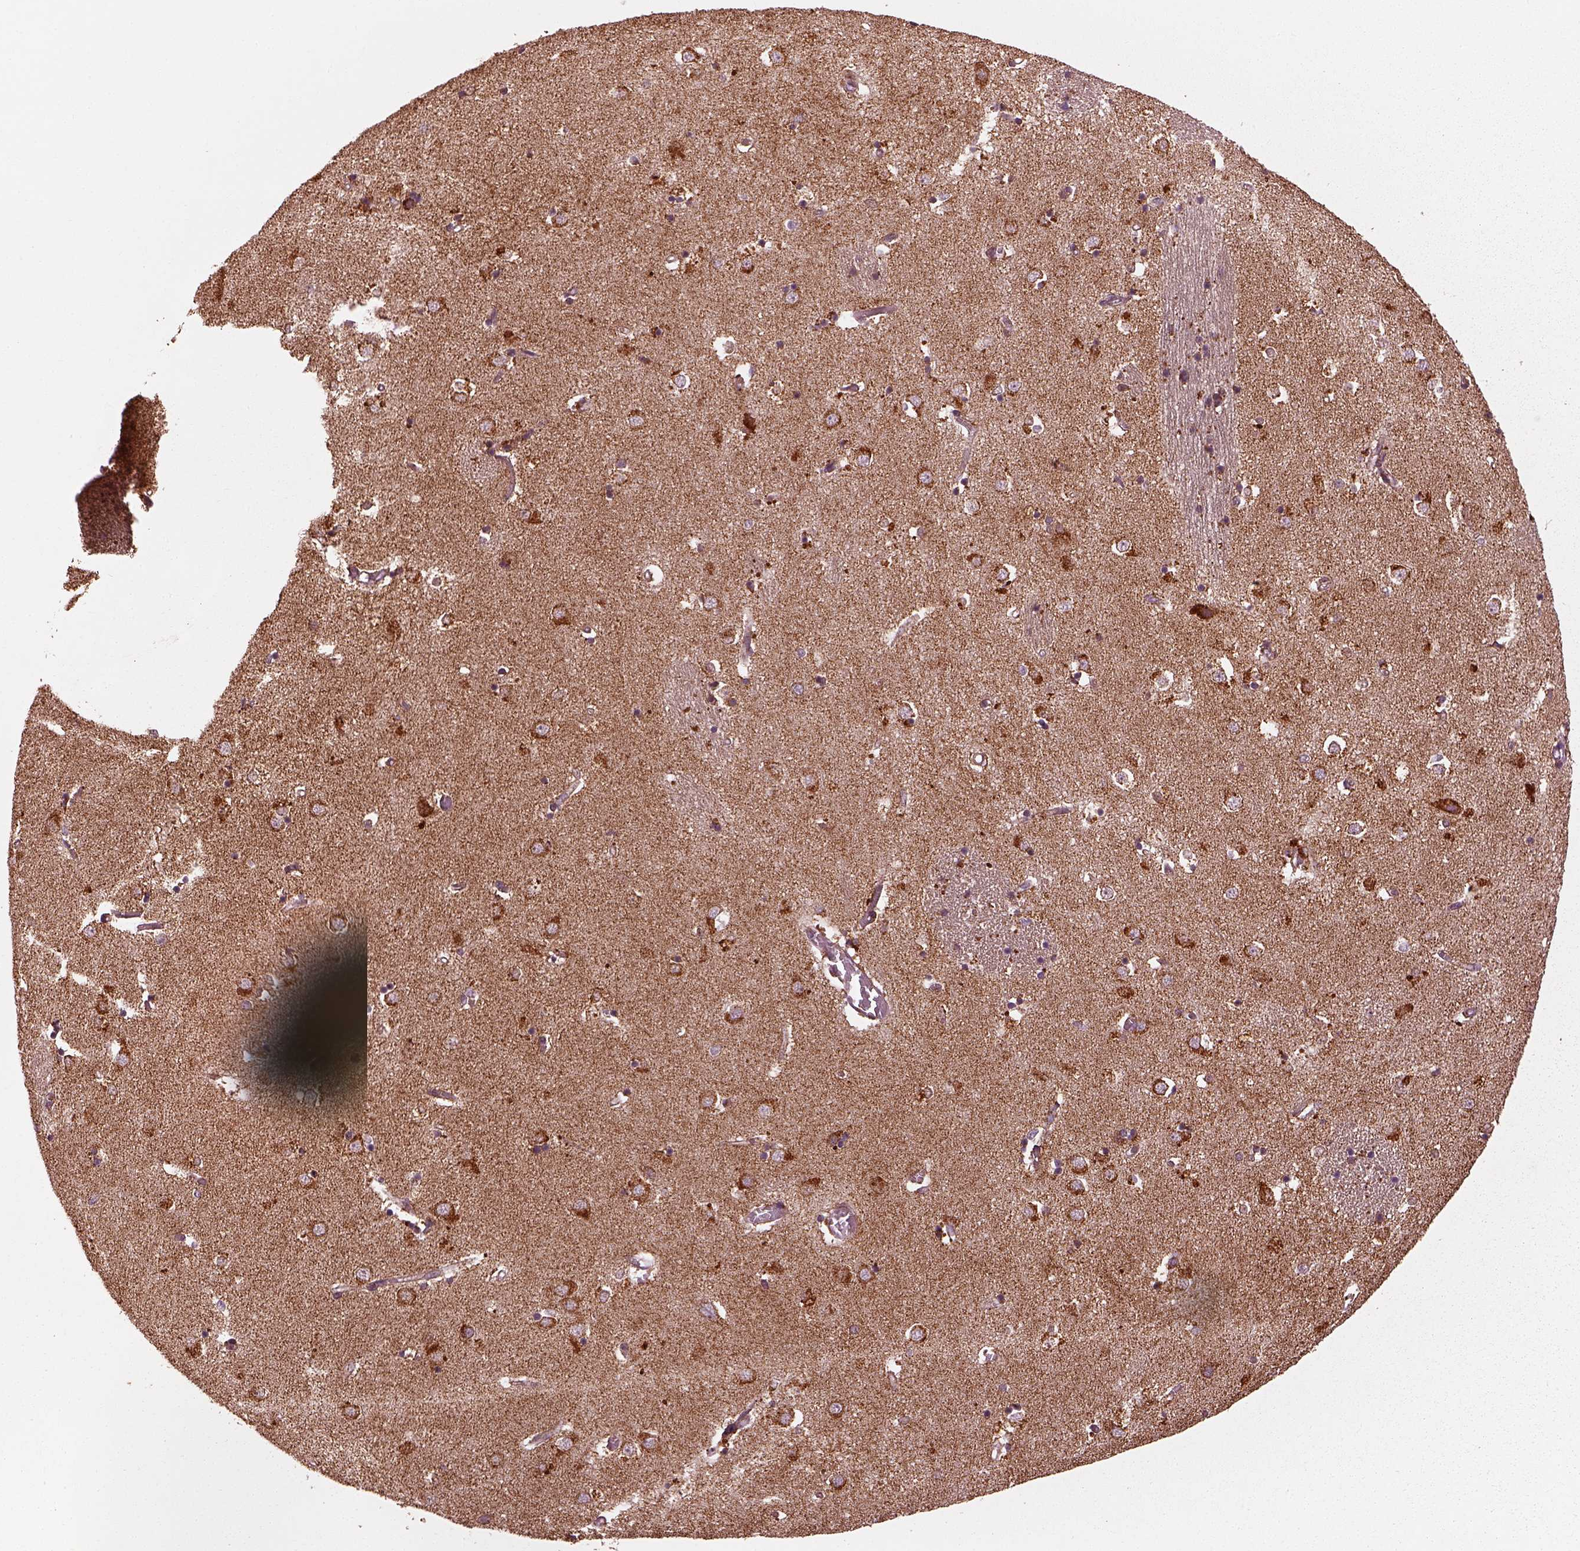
{"staining": {"intensity": "moderate", "quantity": "25%-75%", "location": "cytoplasmic/membranous"}, "tissue": "caudate", "cell_type": "Glial cells", "image_type": "normal", "snomed": [{"axis": "morphology", "description": "Normal tissue, NOS"}, {"axis": "topography", "description": "Lateral ventricle wall"}], "caption": "This is an image of immunohistochemistry (IHC) staining of benign caudate, which shows moderate positivity in the cytoplasmic/membranous of glial cells.", "gene": "NDUFB10", "patient": {"sex": "male", "age": 54}}